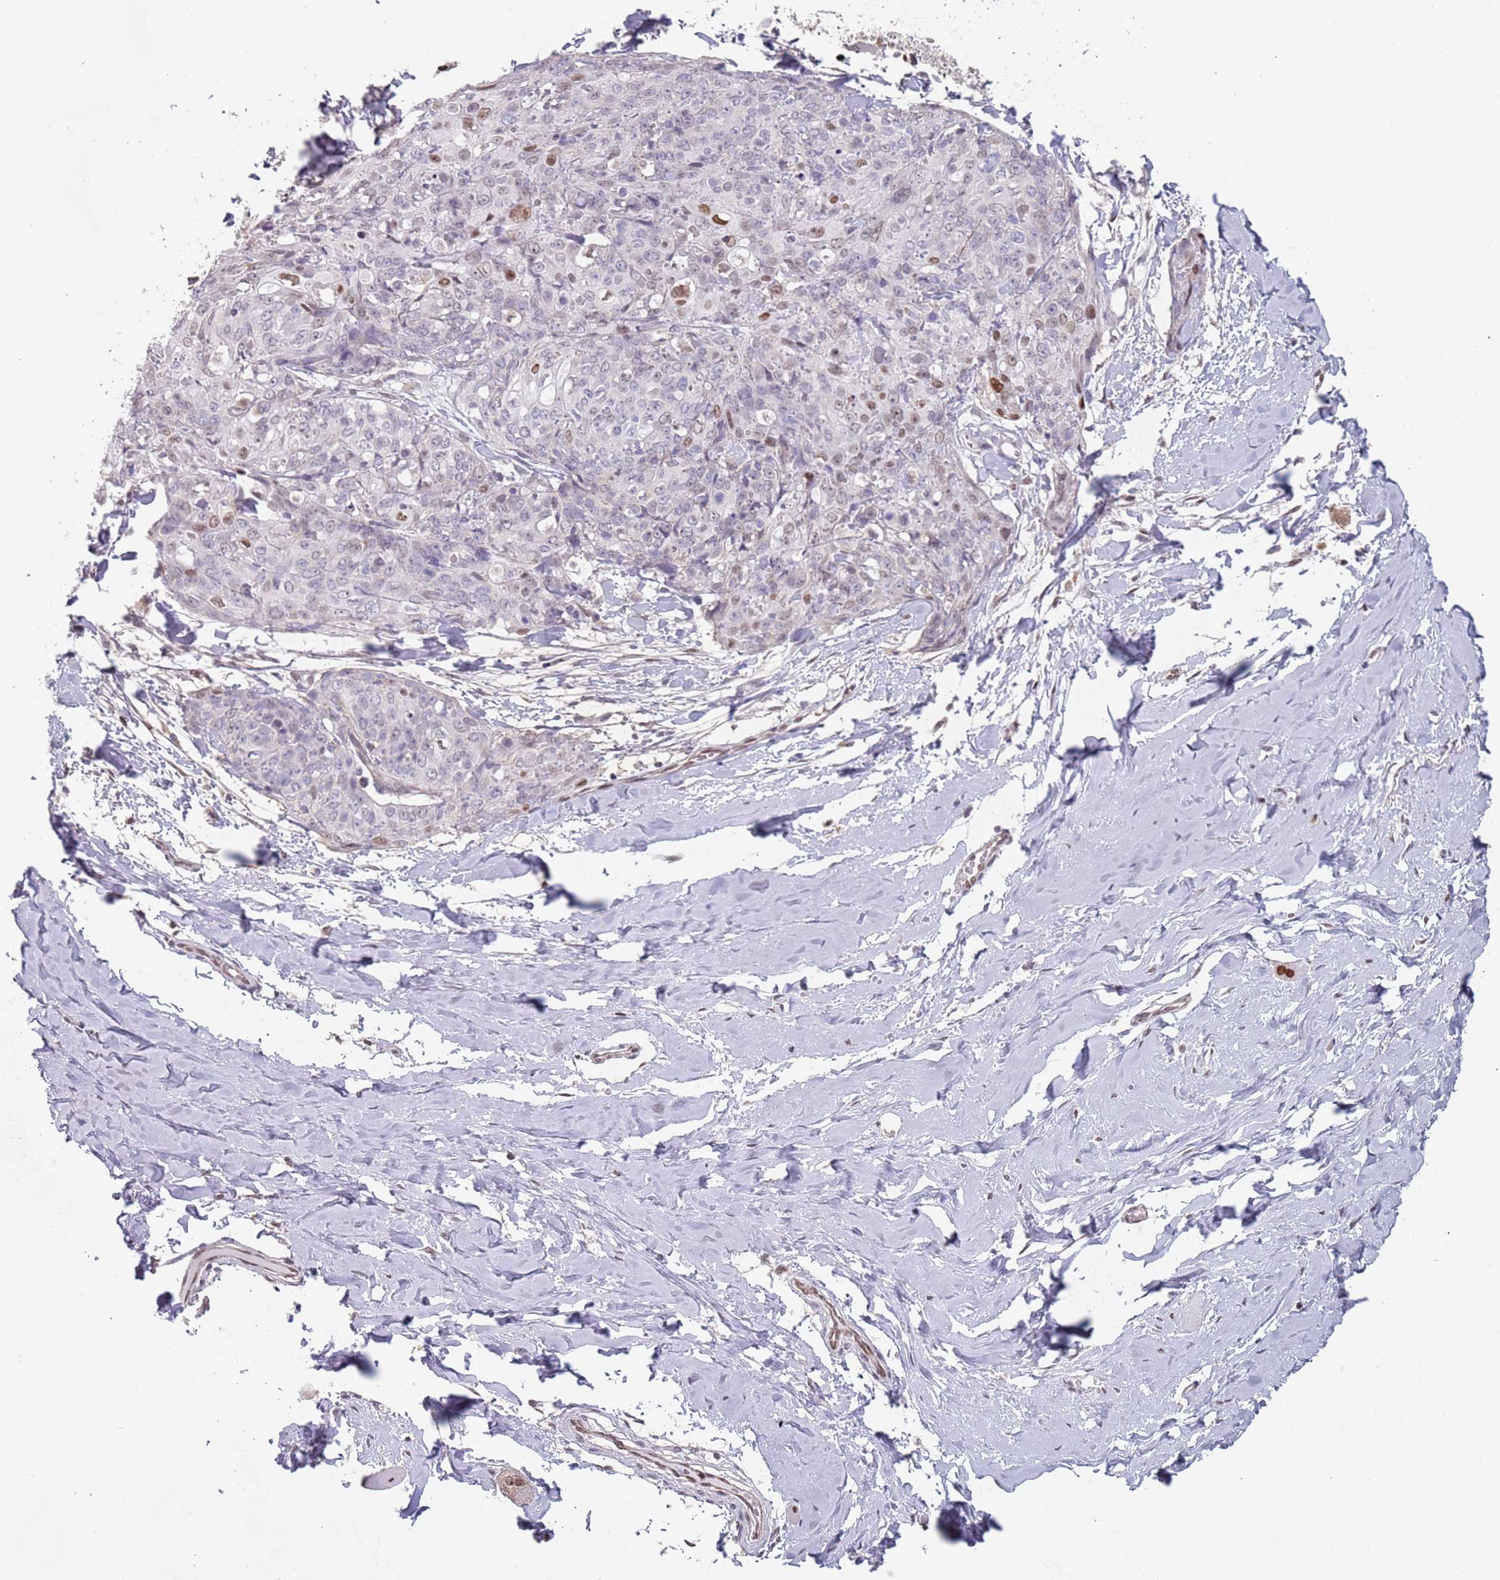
{"staining": {"intensity": "moderate", "quantity": "<25%", "location": "nuclear"}, "tissue": "skin cancer", "cell_type": "Tumor cells", "image_type": "cancer", "snomed": [{"axis": "morphology", "description": "Squamous cell carcinoma, NOS"}, {"axis": "topography", "description": "Skin"}, {"axis": "topography", "description": "Vulva"}], "caption": "Skin squamous cell carcinoma stained with DAB immunohistochemistry reveals low levels of moderate nuclear positivity in approximately <25% of tumor cells.", "gene": "MFSD12", "patient": {"sex": "female", "age": 85}}